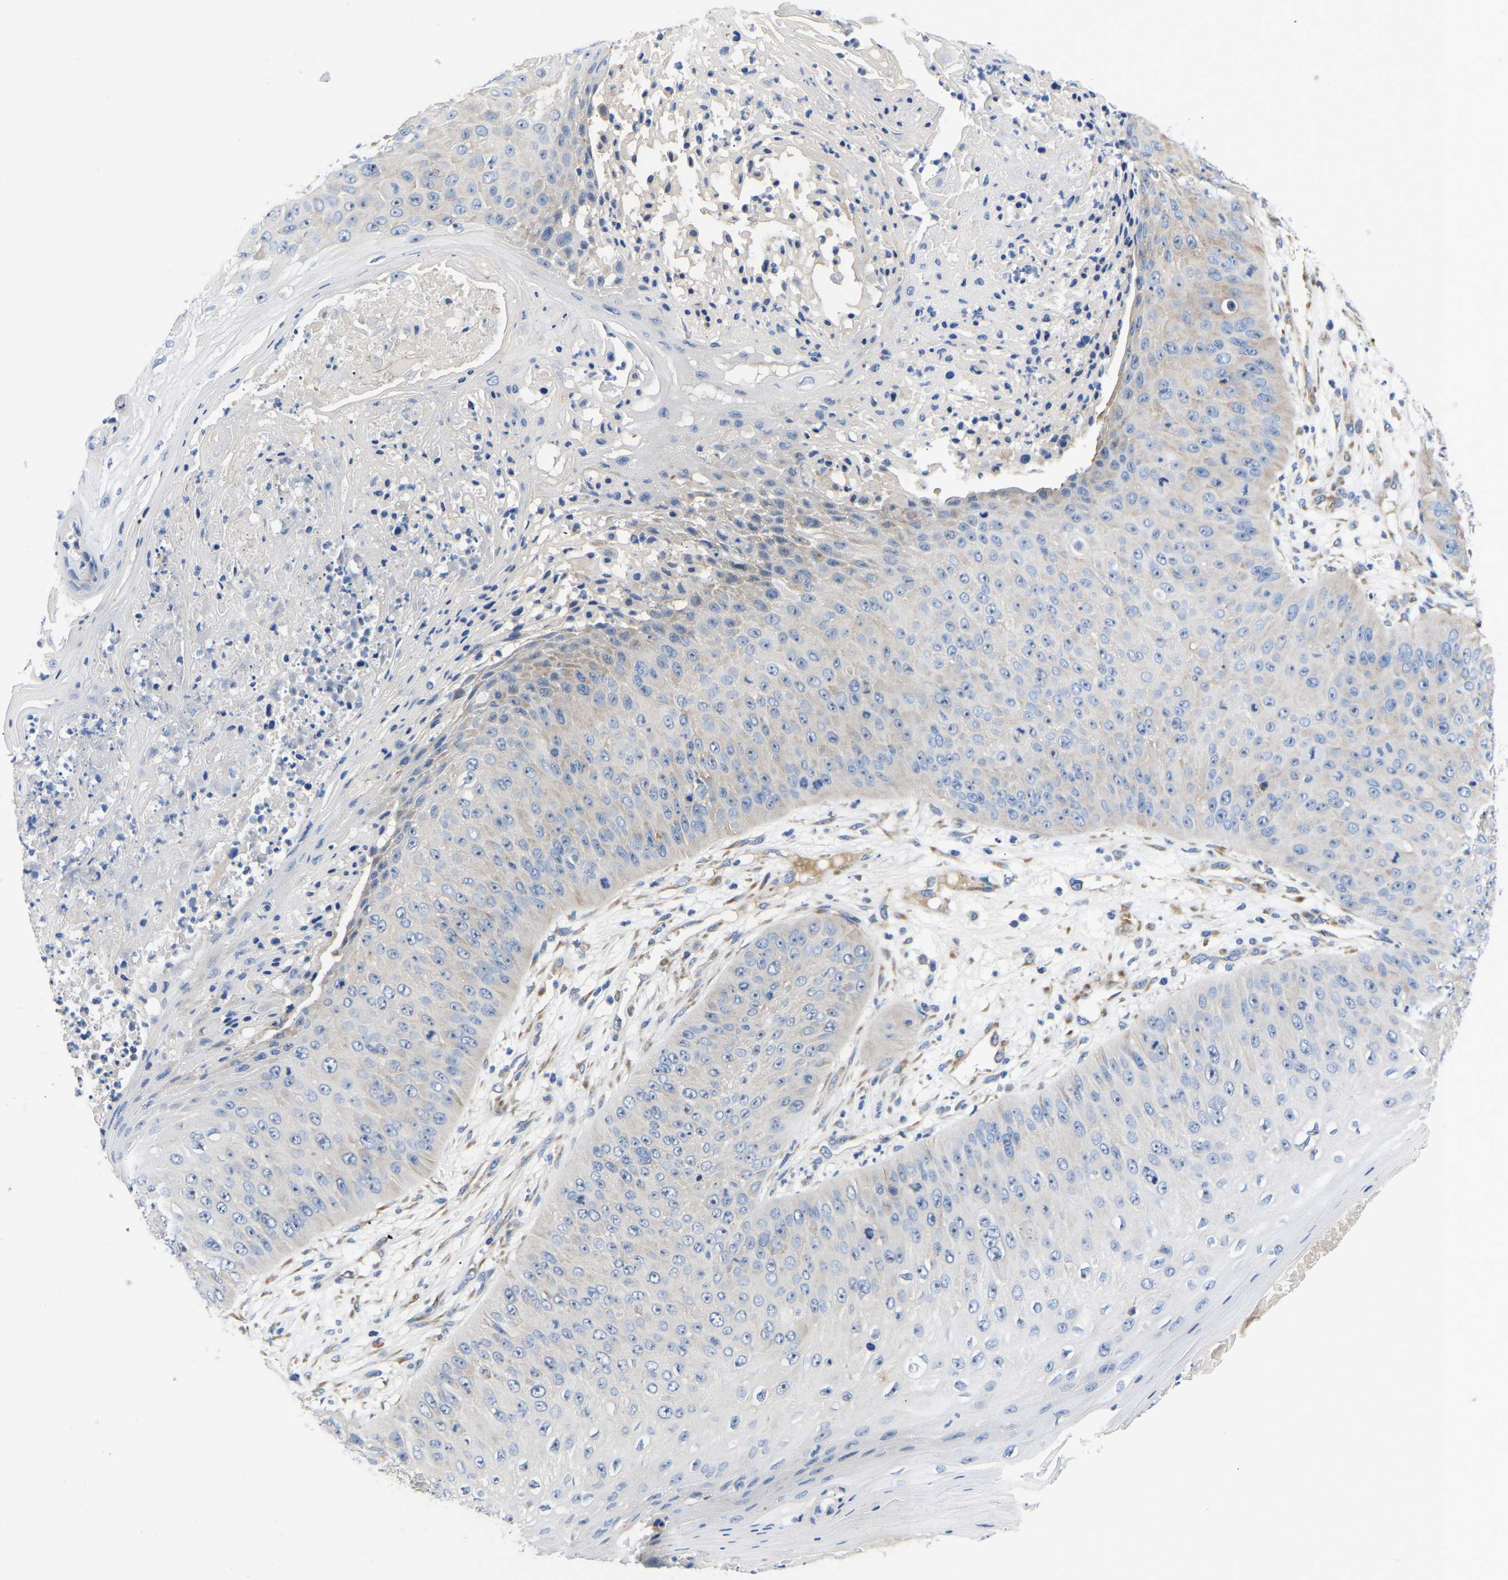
{"staining": {"intensity": "weak", "quantity": "<25%", "location": "cytoplasmic/membranous"}, "tissue": "skin cancer", "cell_type": "Tumor cells", "image_type": "cancer", "snomed": [{"axis": "morphology", "description": "Squamous cell carcinoma, NOS"}, {"axis": "topography", "description": "Skin"}], "caption": "Protein analysis of skin squamous cell carcinoma demonstrates no significant positivity in tumor cells.", "gene": "ABCA10", "patient": {"sex": "female", "age": 80}}